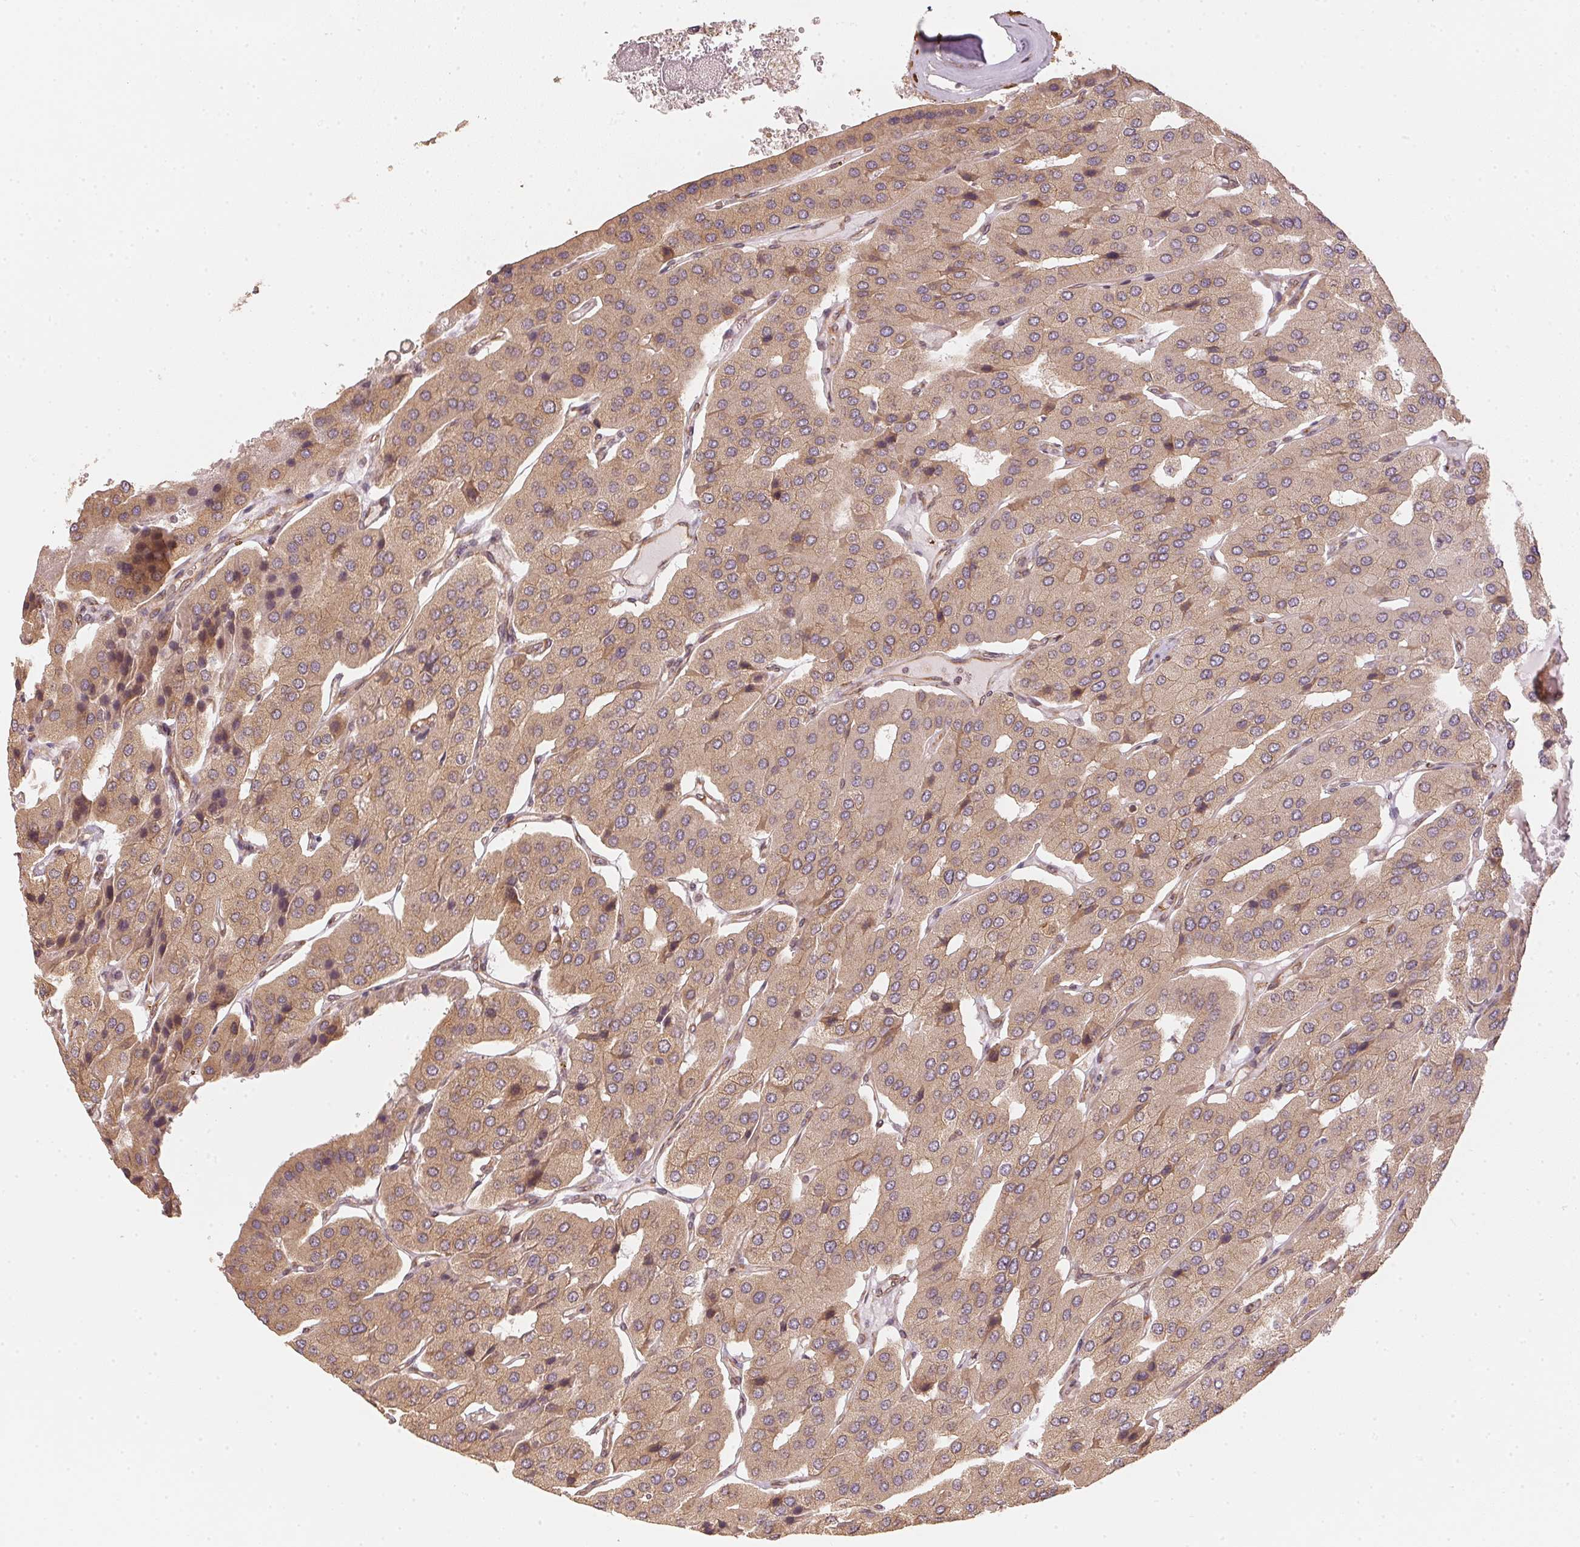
{"staining": {"intensity": "weak", "quantity": ">75%", "location": "cytoplasmic/membranous"}, "tissue": "parathyroid gland", "cell_type": "Glandular cells", "image_type": "normal", "snomed": [{"axis": "morphology", "description": "Normal tissue, NOS"}, {"axis": "morphology", "description": "Adenoma, NOS"}, {"axis": "topography", "description": "Parathyroid gland"}], "caption": "Protein analysis of benign parathyroid gland reveals weak cytoplasmic/membranous staining in approximately >75% of glandular cells.", "gene": "STRN4", "patient": {"sex": "female", "age": 86}}